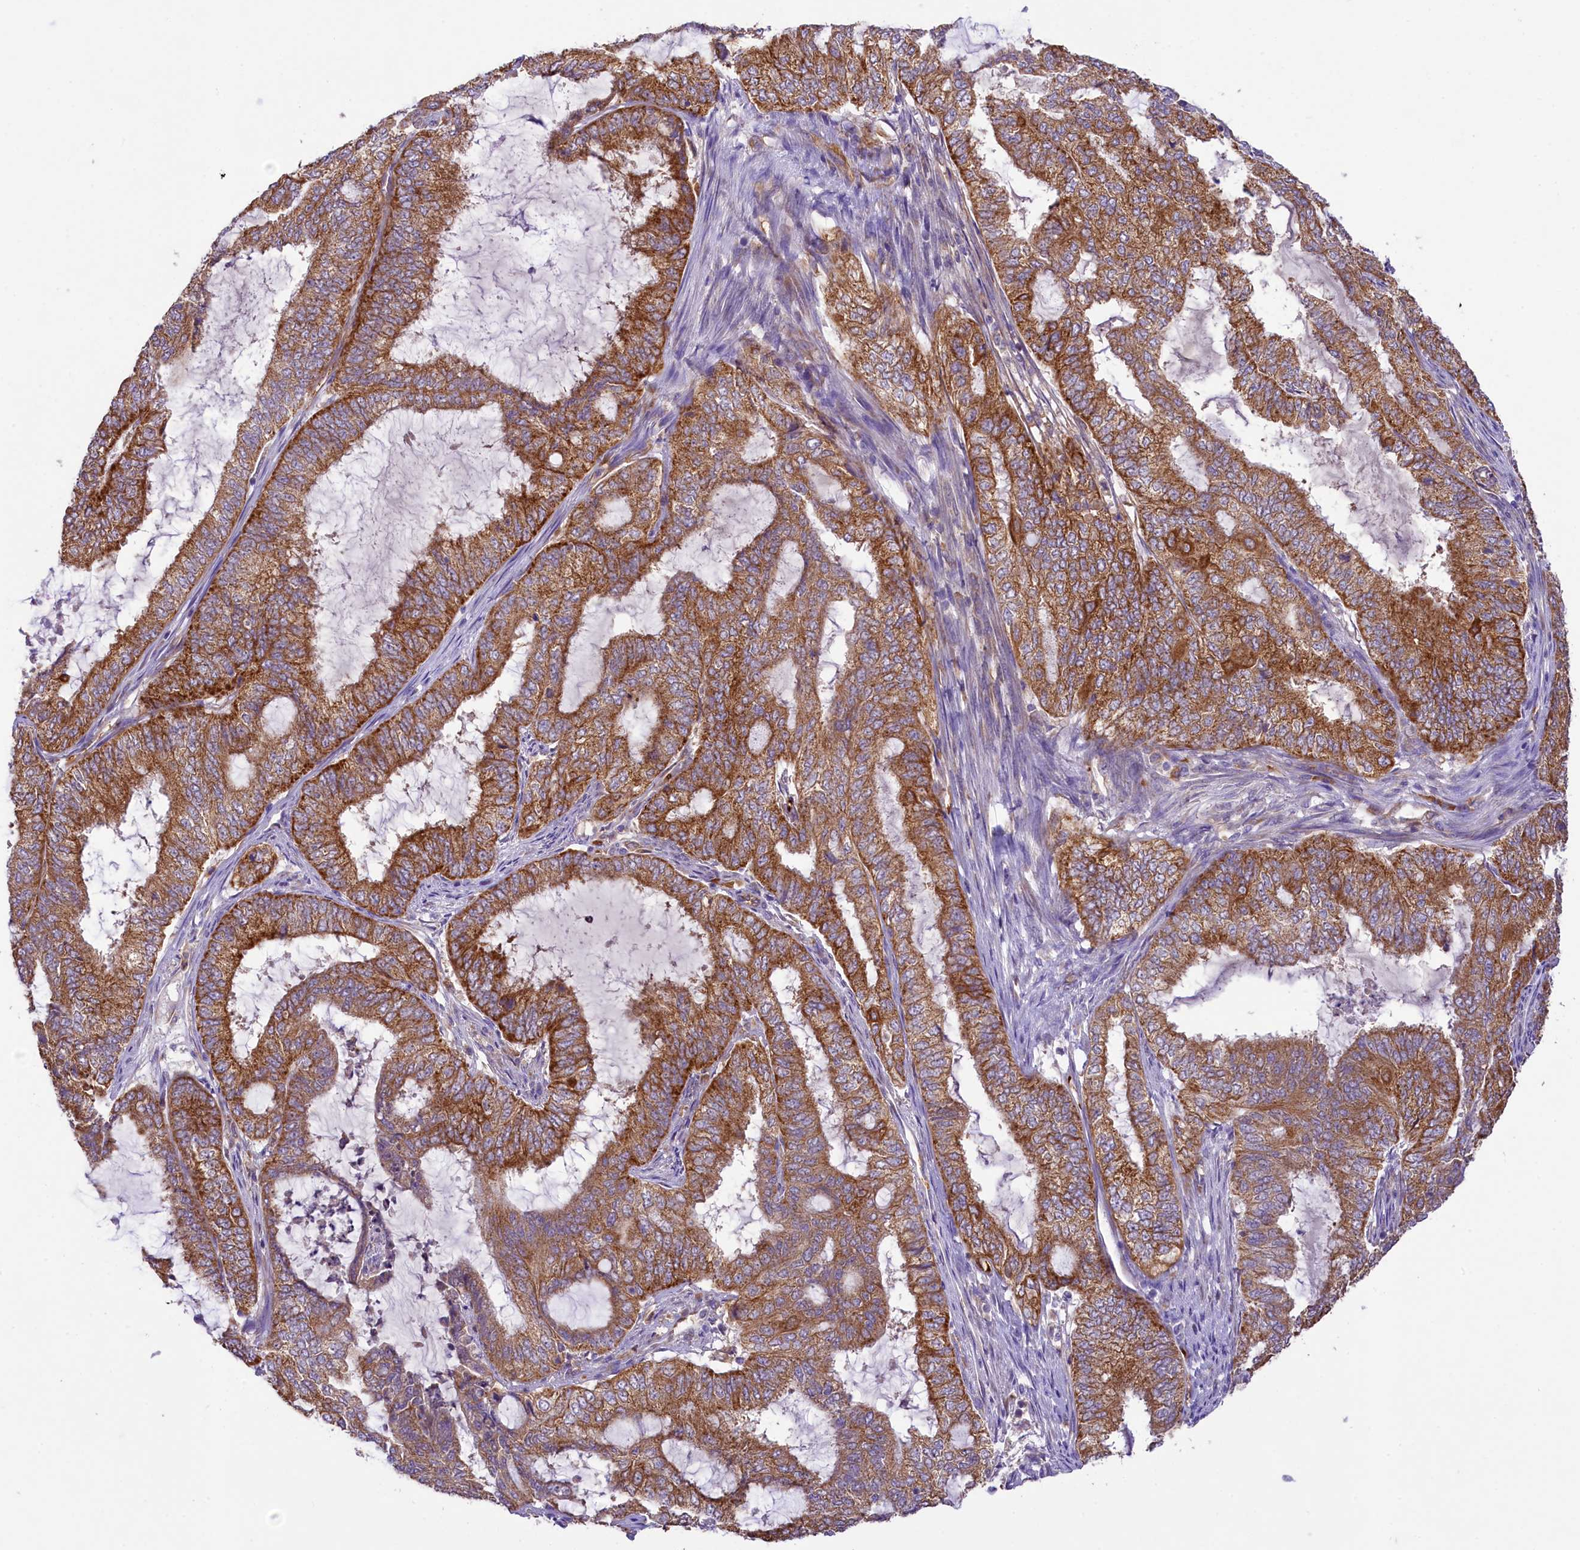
{"staining": {"intensity": "strong", "quantity": ">75%", "location": "cytoplasmic/membranous"}, "tissue": "endometrial cancer", "cell_type": "Tumor cells", "image_type": "cancer", "snomed": [{"axis": "morphology", "description": "Adenocarcinoma, NOS"}, {"axis": "topography", "description": "Endometrium"}], "caption": "Tumor cells exhibit strong cytoplasmic/membranous staining in approximately >75% of cells in adenocarcinoma (endometrial).", "gene": "LARP4", "patient": {"sex": "female", "age": 51}}